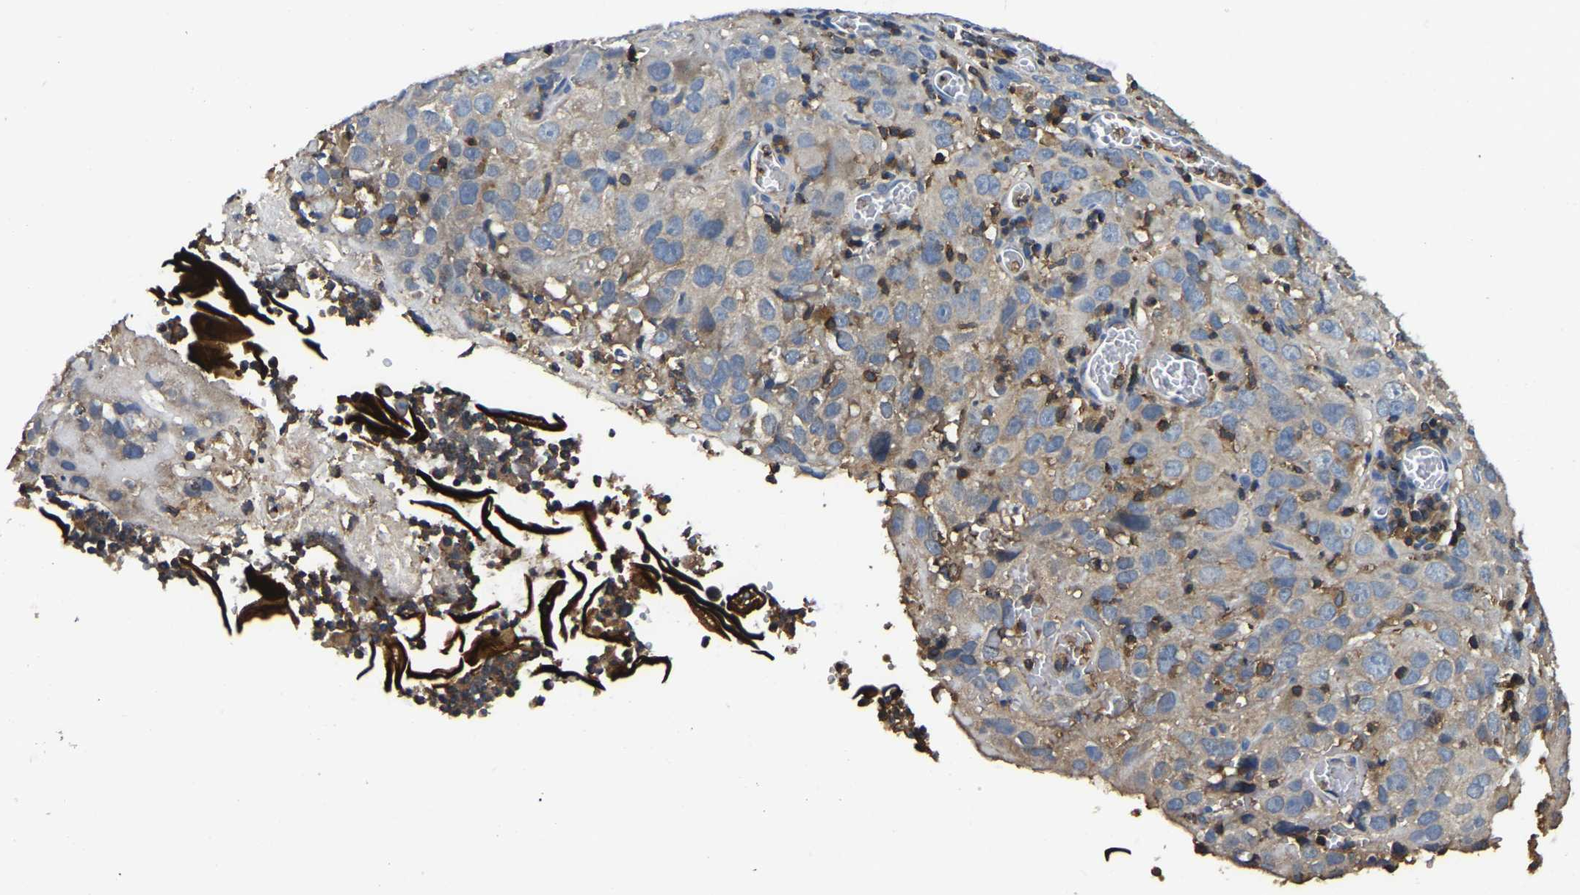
{"staining": {"intensity": "negative", "quantity": "none", "location": "none"}, "tissue": "cervical cancer", "cell_type": "Tumor cells", "image_type": "cancer", "snomed": [{"axis": "morphology", "description": "Squamous cell carcinoma, NOS"}, {"axis": "topography", "description": "Cervix"}], "caption": "Human cervical squamous cell carcinoma stained for a protein using immunohistochemistry (IHC) displays no positivity in tumor cells.", "gene": "SMPD2", "patient": {"sex": "female", "age": 32}}